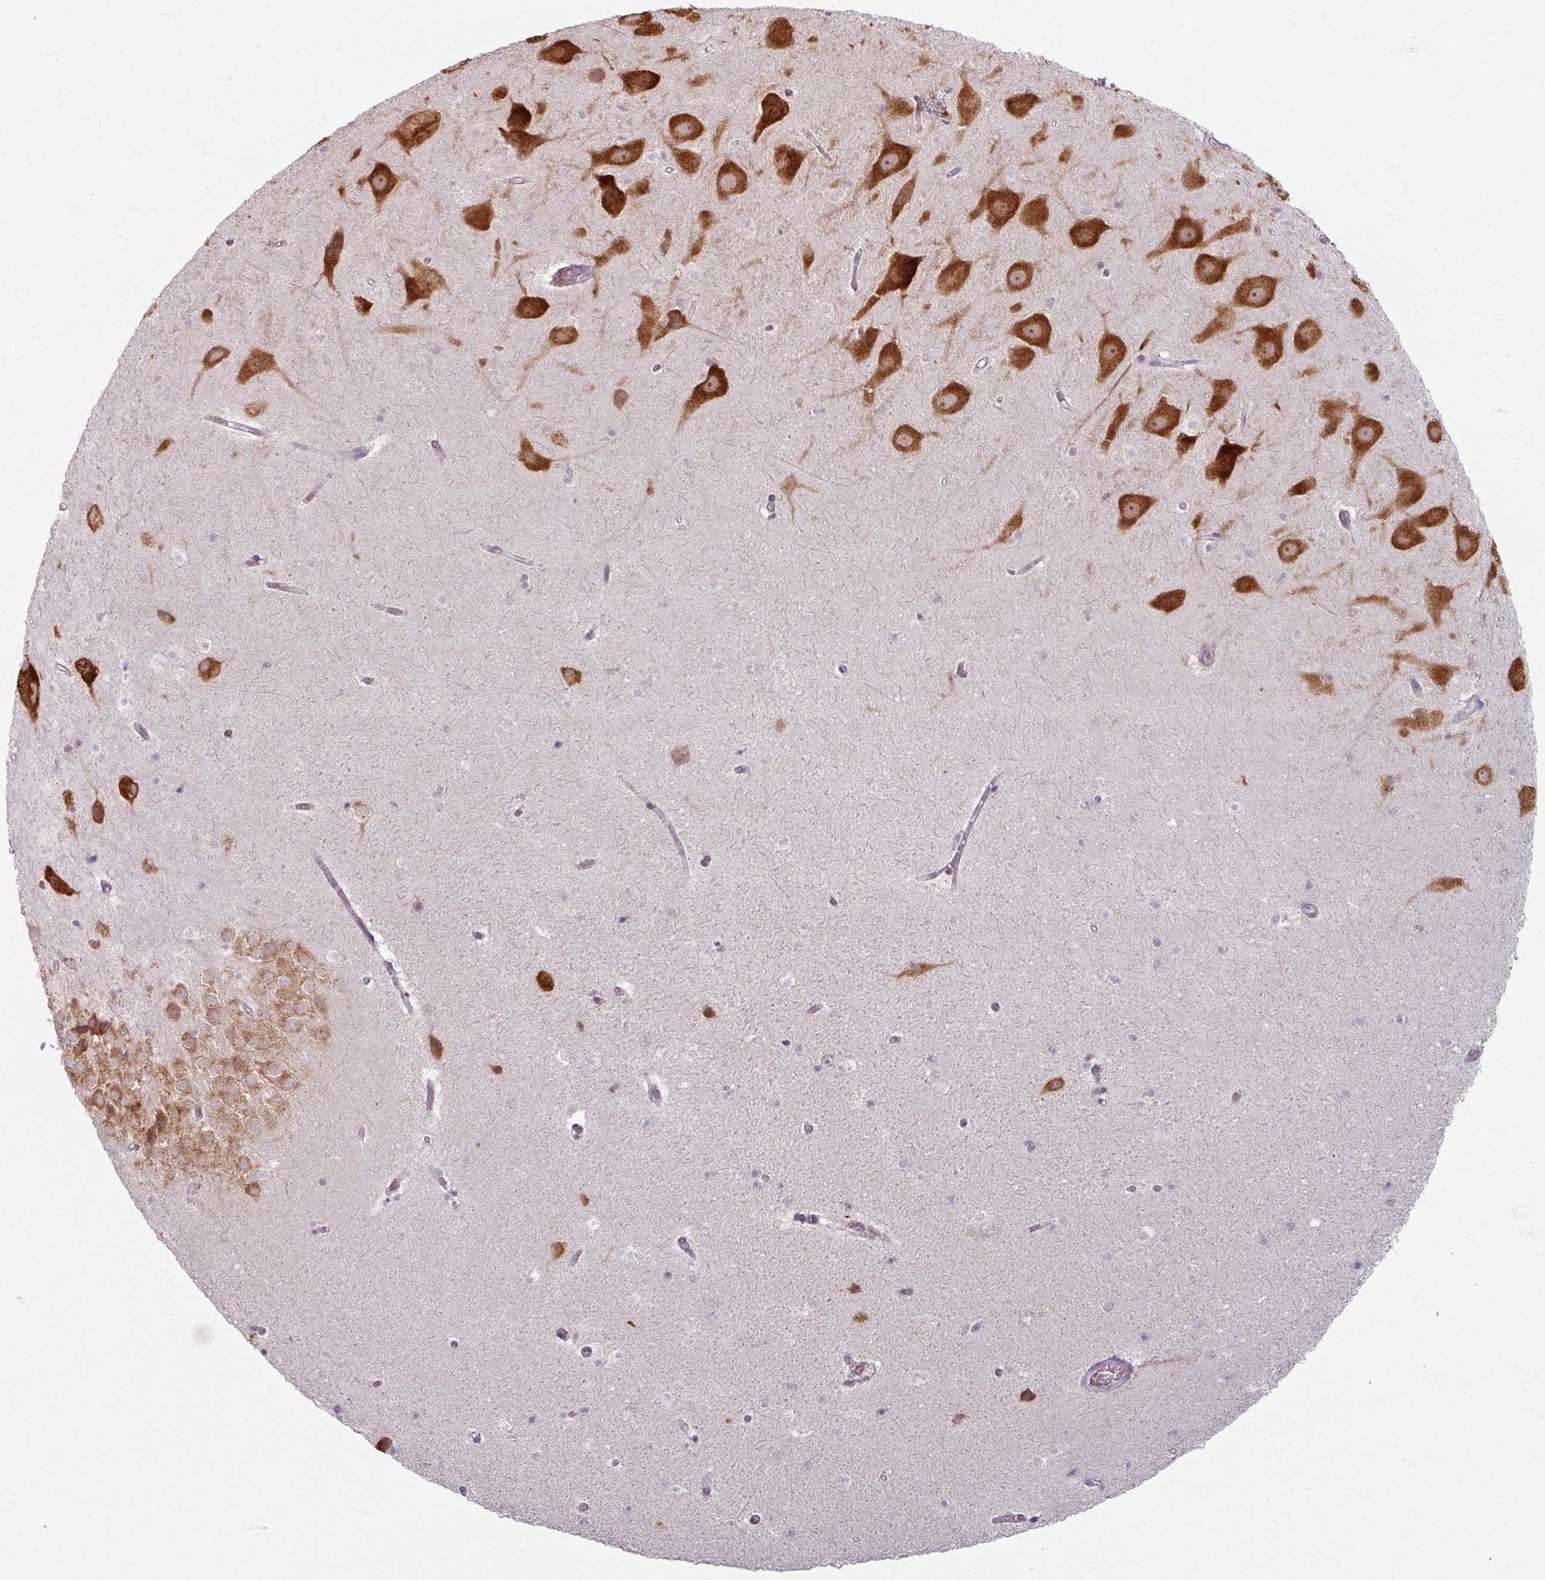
{"staining": {"intensity": "moderate", "quantity": "<25%", "location": "cytoplasmic/membranous"}, "tissue": "hippocampus", "cell_type": "Glial cells", "image_type": "normal", "snomed": [{"axis": "morphology", "description": "Normal tissue, NOS"}, {"axis": "topography", "description": "Hippocampus"}], "caption": "This photomicrograph displays immunohistochemistry staining of benign human hippocampus, with low moderate cytoplasmic/membranous expression in approximately <25% of glial cells.", "gene": "KMT5C", "patient": {"sex": "male", "age": 37}}